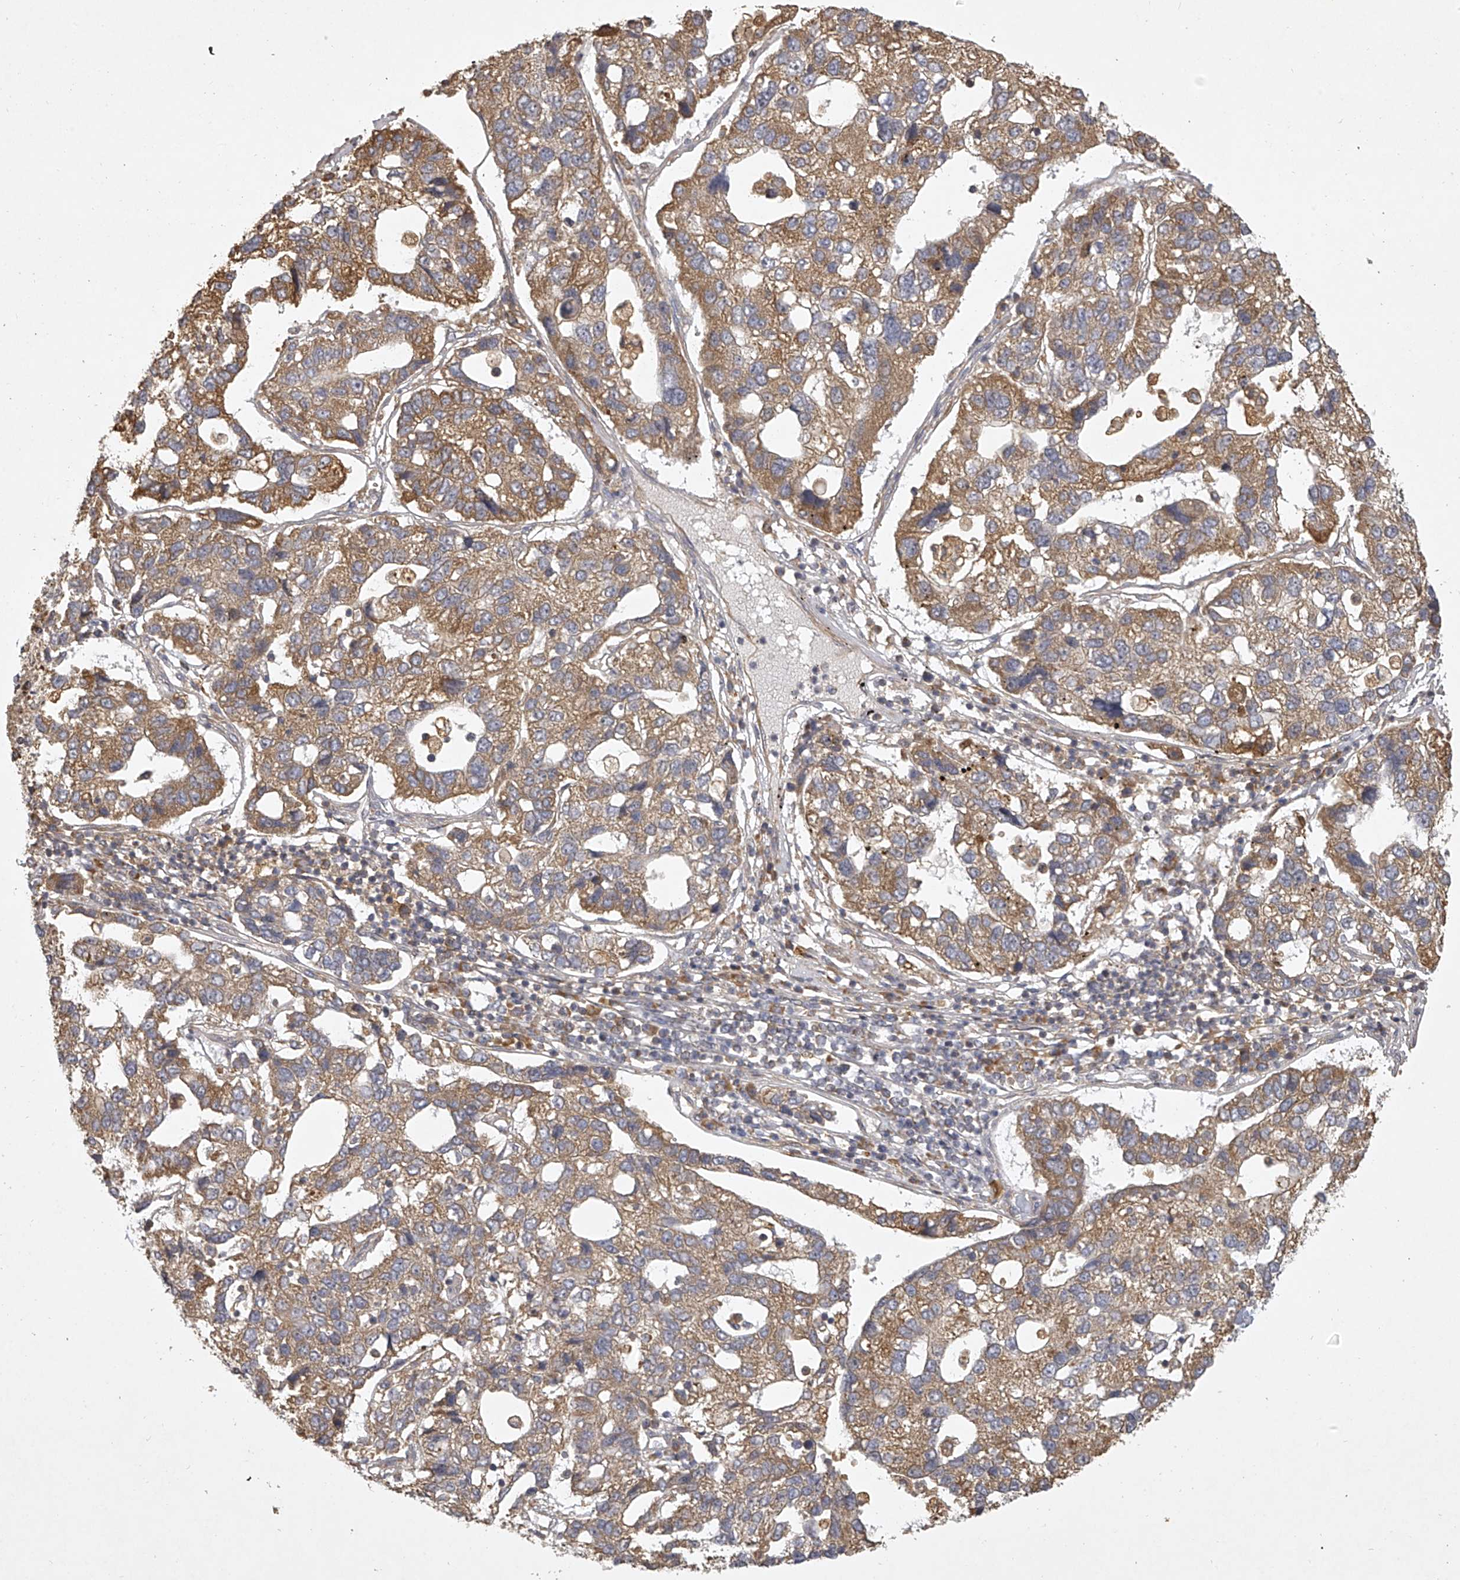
{"staining": {"intensity": "moderate", "quantity": ">75%", "location": "cytoplasmic/membranous"}, "tissue": "pancreatic cancer", "cell_type": "Tumor cells", "image_type": "cancer", "snomed": [{"axis": "morphology", "description": "Adenocarcinoma, NOS"}, {"axis": "topography", "description": "Pancreas"}], "caption": "Pancreatic cancer was stained to show a protein in brown. There is medium levels of moderate cytoplasmic/membranous staining in approximately >75% of tumor cells. The staining was performed using DAB, with brown indicating positive protein expression. Nuclei are stained blue with hematoxylin.", "gene": "DOCK9", "patient": {"sex": "female", "age": 61}}